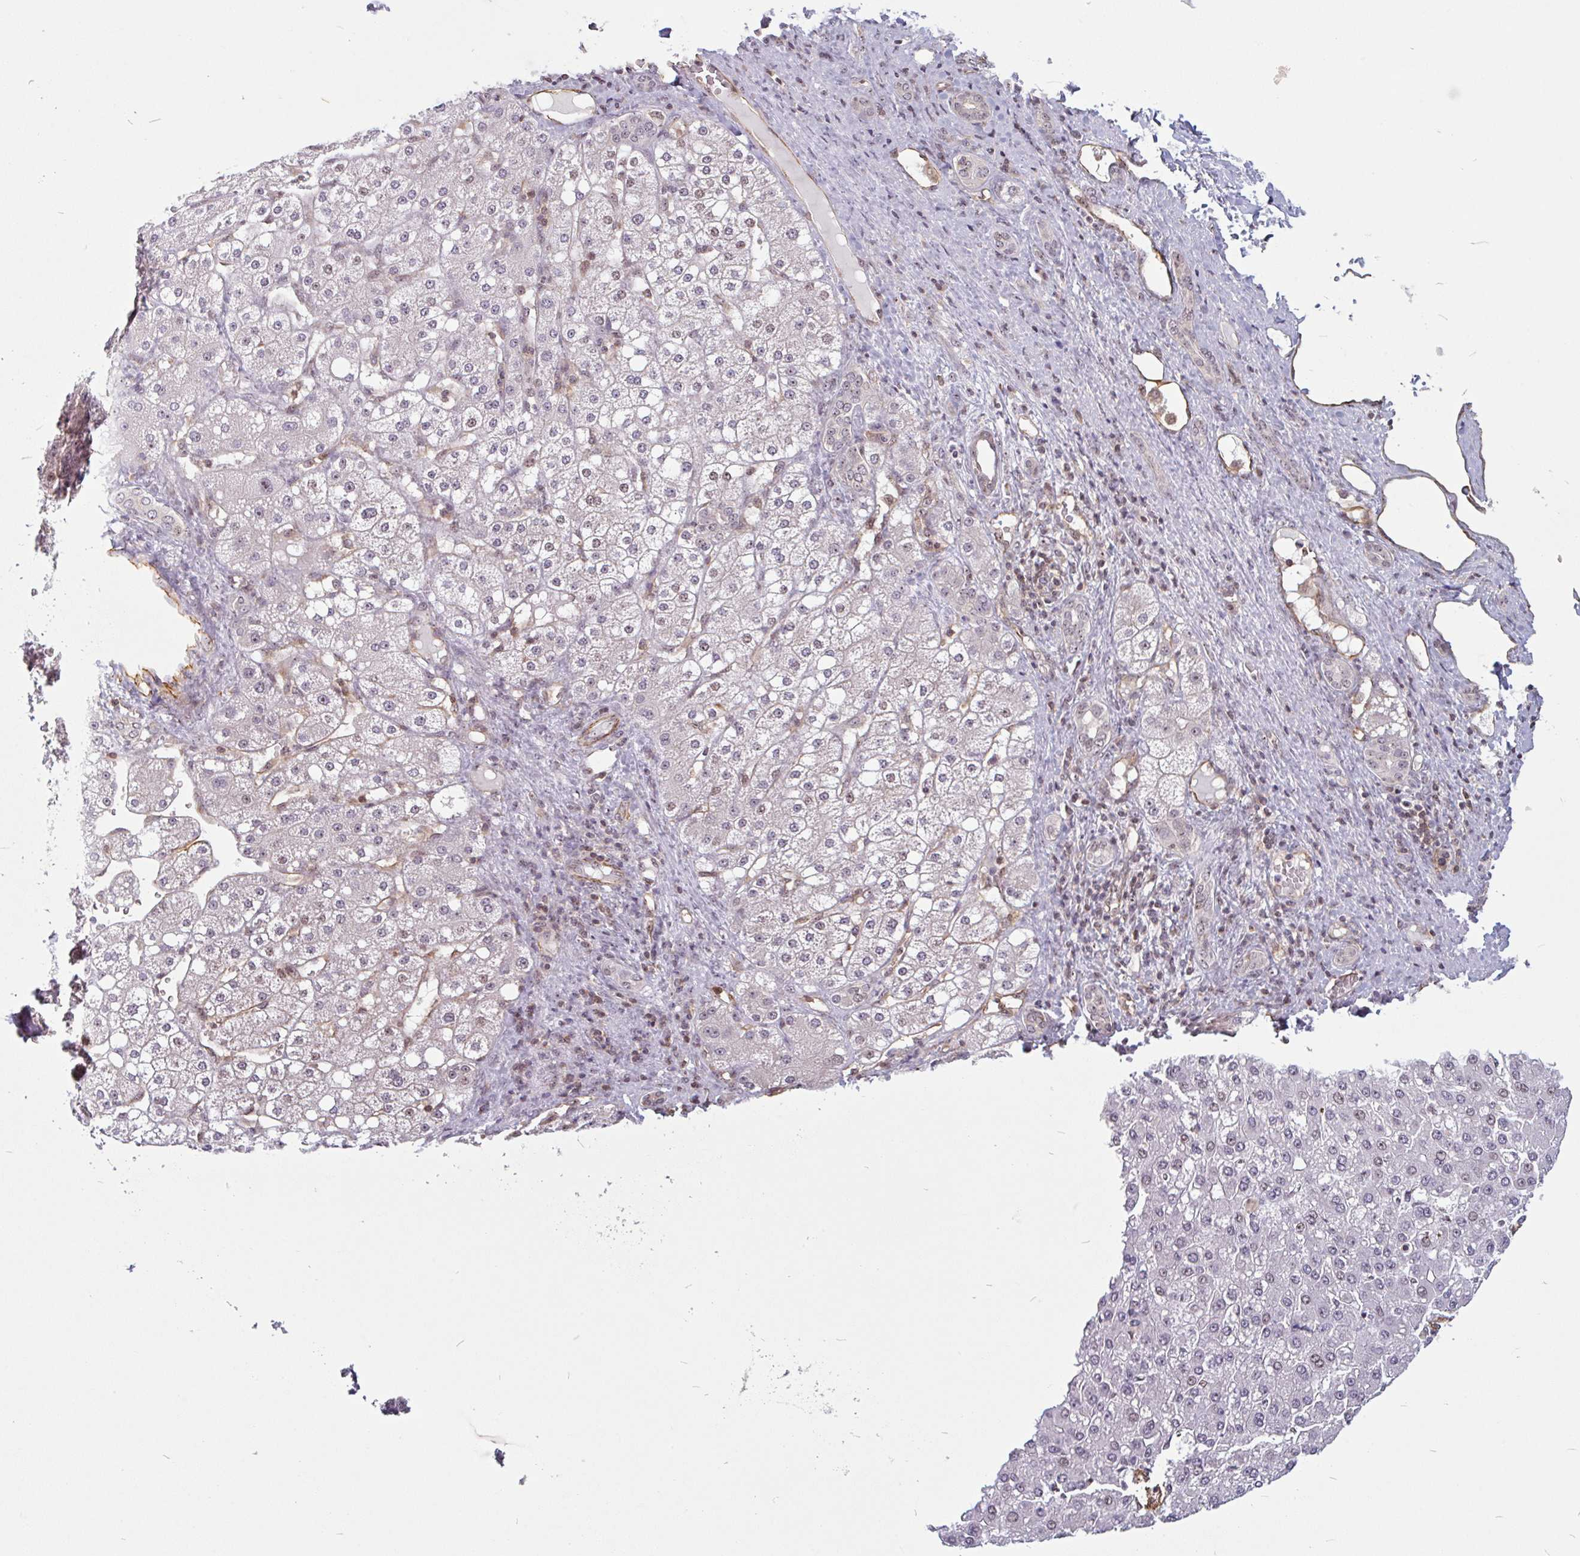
{"staining": {"intensity": "weak", "quantity": "25%-75%", "location": "nuclear"}, "tissue": "liver cancer", "cell_type": "Tumor cells", "image_type": "cancer", "snomed": [{"axis": "morphology", "description": "Carcinoma, Hepatocellular, NOS"}, {"axis": "topography", "description": "Liver"}], "caption": "Immunohistochemical staining of human liver cancer (hepatocellular carcinoma) reveals low levels of weak nuclear protein expression in about 25%-75% of tumor cells.", "gene": "ZNF689", "patient": {"sex": "male", "age": 67}}